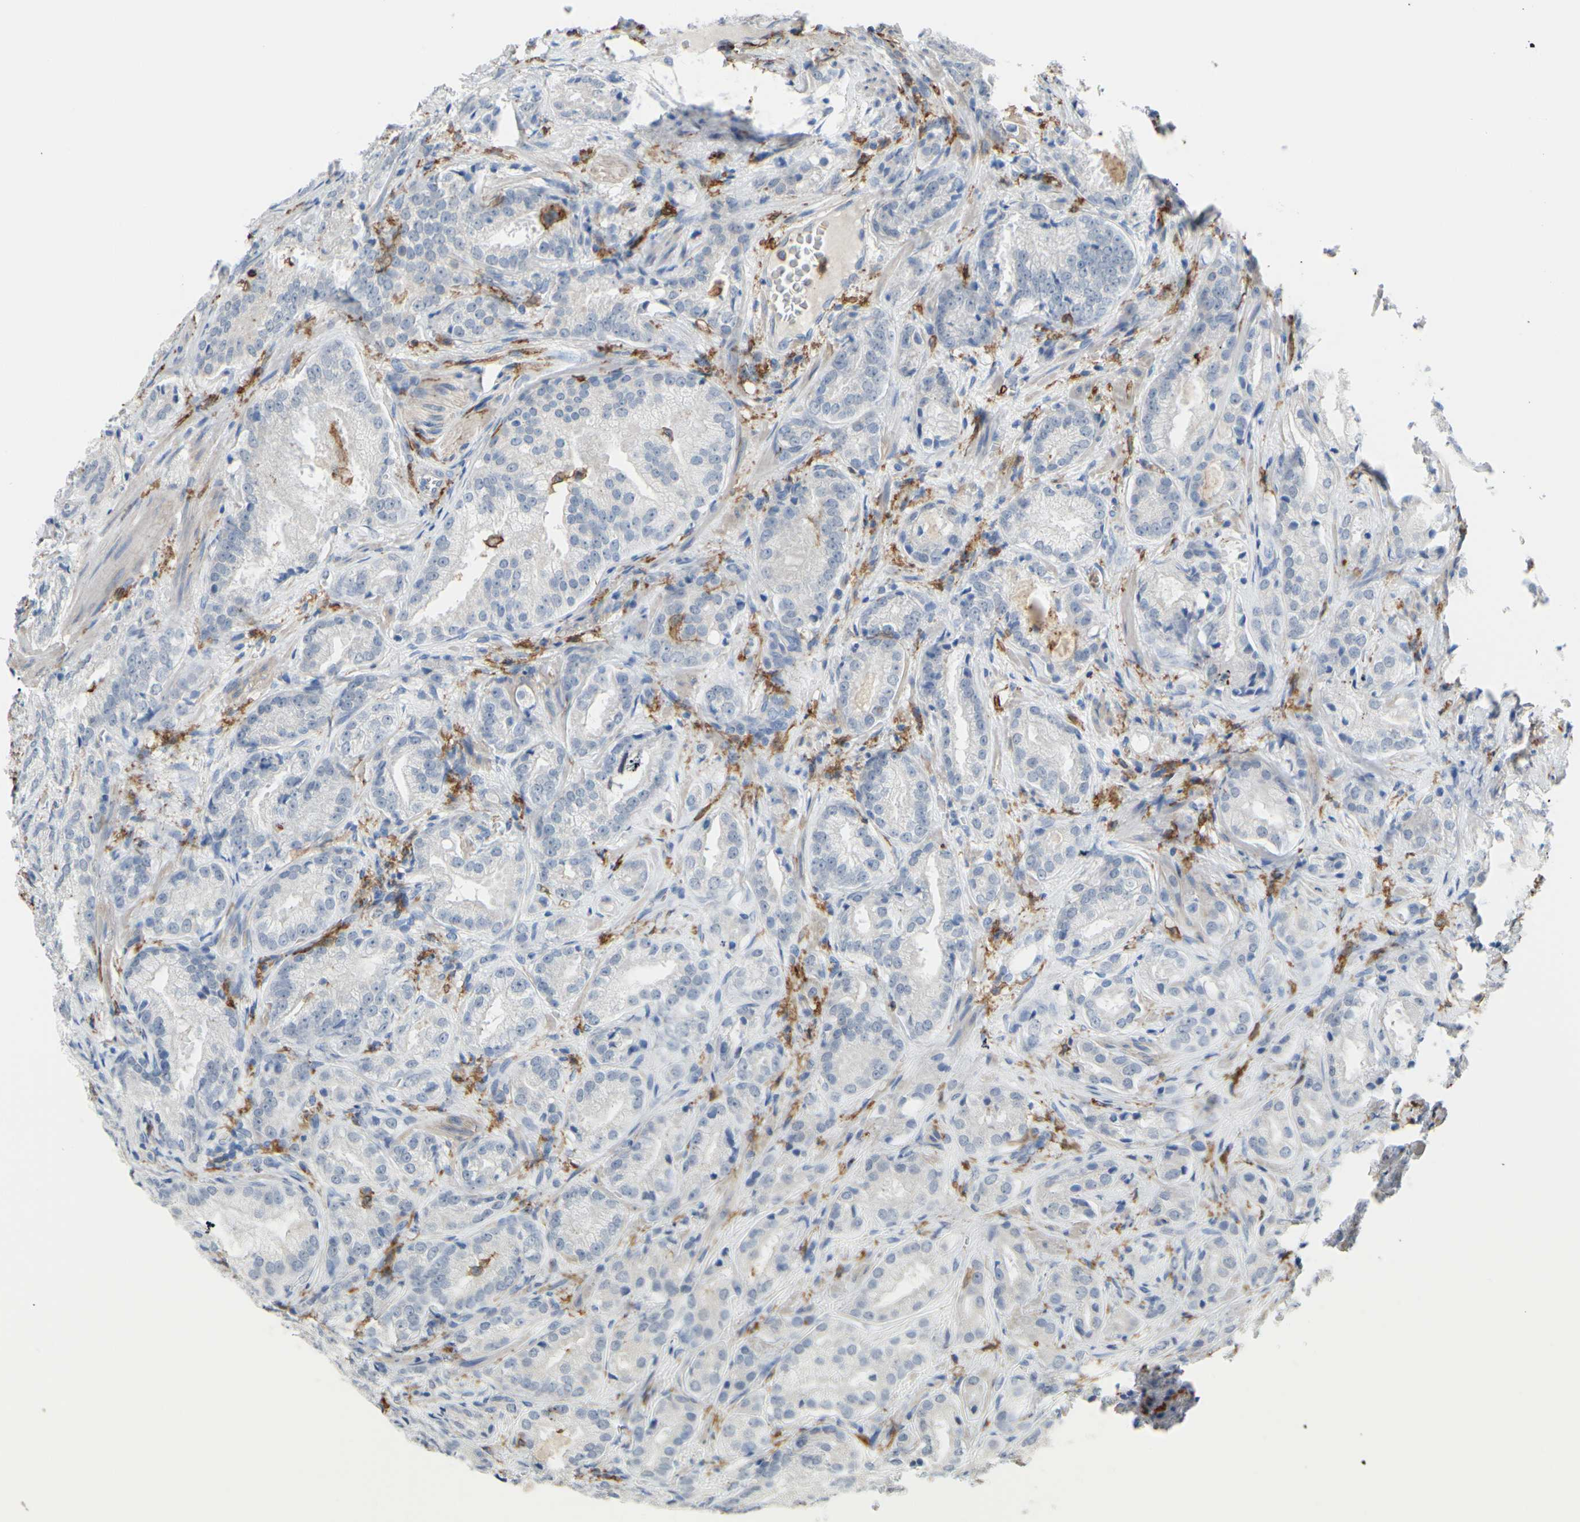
{"staining": {"intensity": "negative", "quantity": "none", "location": "none"}, "tissue": "prostate cancer", "cell_type": "Tumor cells", "image_type": "cancer", "snomed": [{"axis": "morphology", "description": "Adenocarcinoma, High grade"}, {"axis": "topography", "description": "Prostate"}], "caption": "An immunohistochemistry photomicrograph of prostate cancer (high-grade adenocarcinoma) is shown. There is no staining in tumor cells of prostate cancer (high-grade adenocarcinoma). Brightfield microscopy of immunohistochemistry stained with DAB (3,3'-diaminobenzidine) (brown) and hematoxylin (blue), captured at high magnification.", "gene": "FCGR2A", "patient": {"sex": "male", "age": 64}}